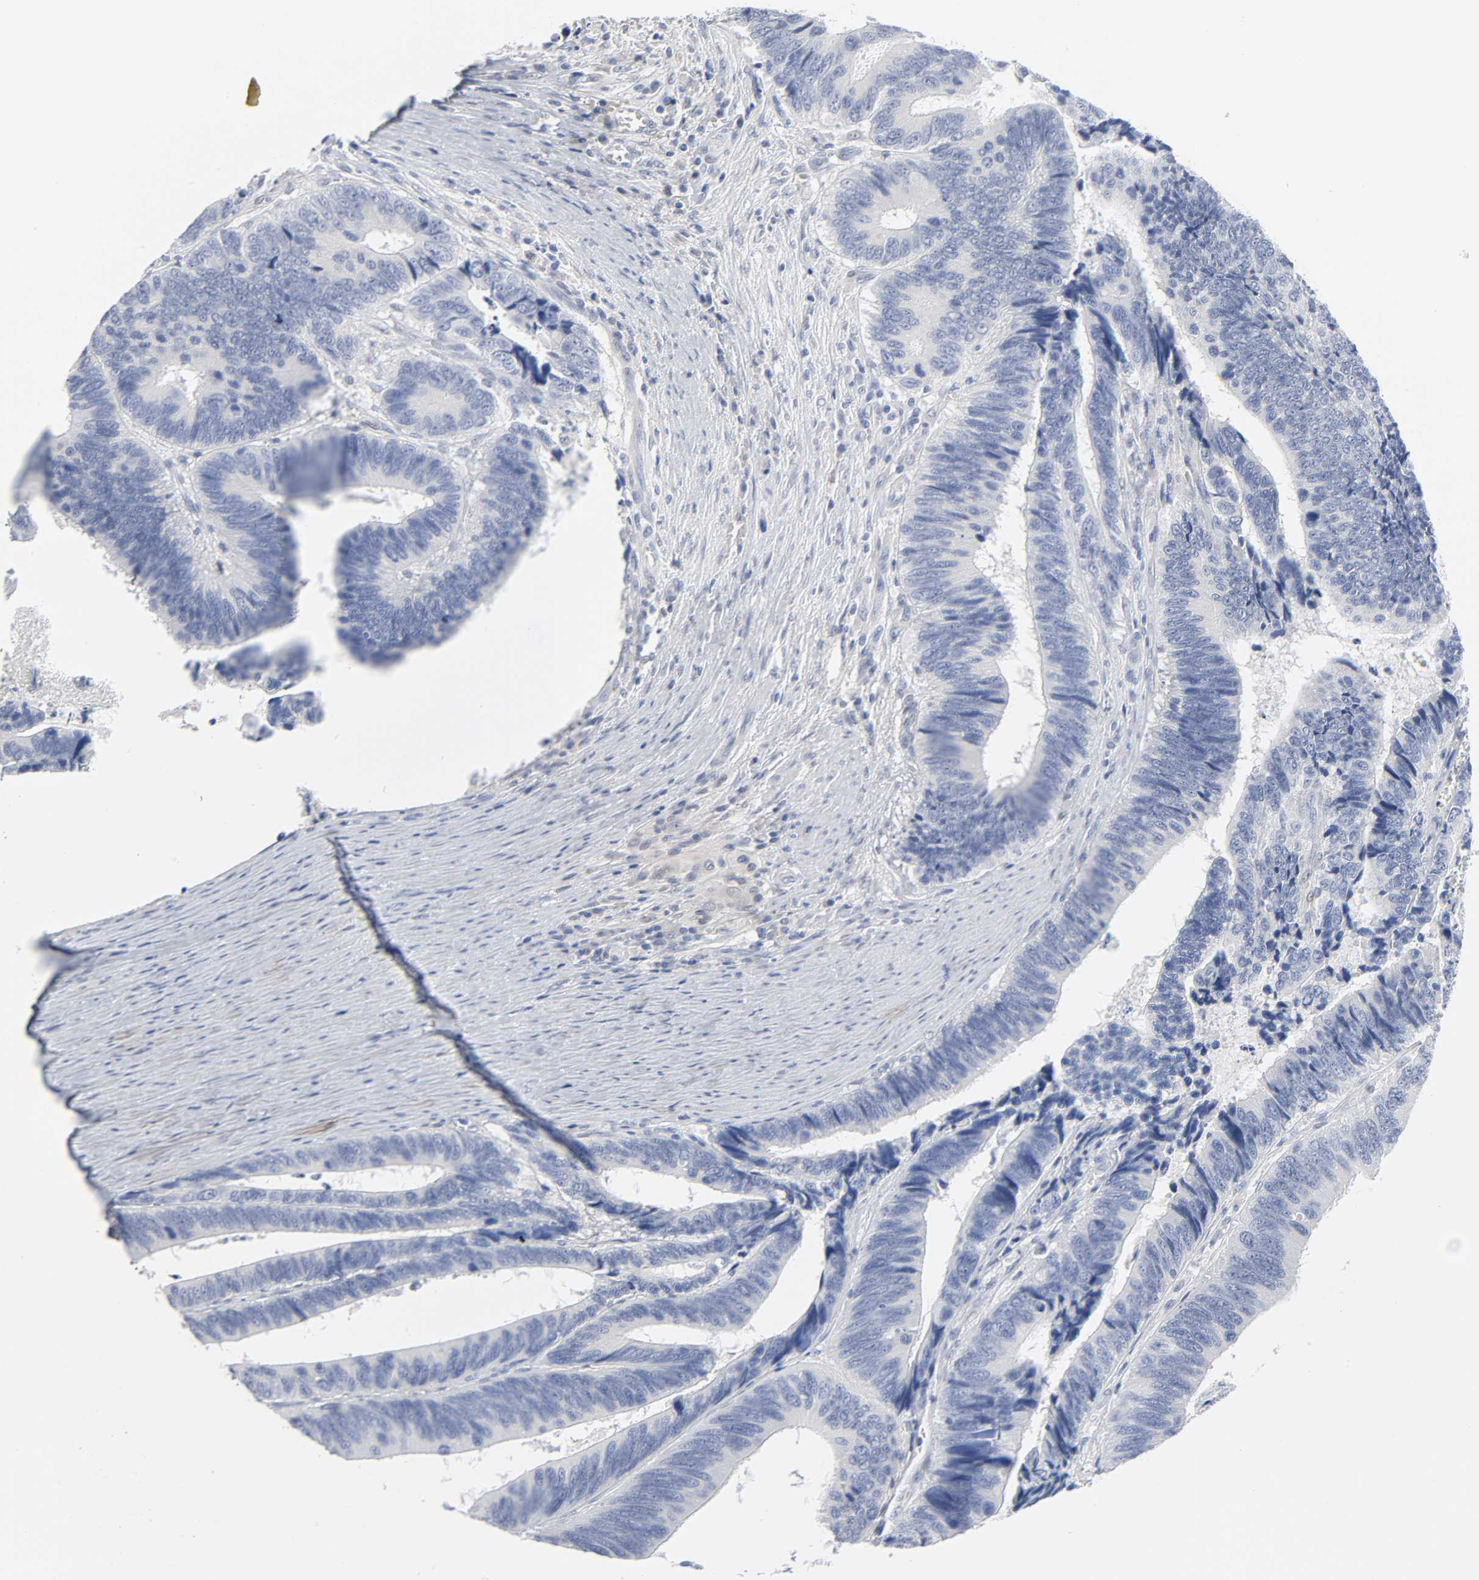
{"staining": {"intensity": "negative", "quantity": "none", "location": "none"}, "tissue": "colorectal cancer", "cell_type": "Tumor cells", "image_type": "cancer", "snomed": [{"axis": "morphology", "description": "Adenocarcinoma, NOS"}, {"axis": "topography", "description": "Colon"}], "caption": "Tumor cells show no significant protein staining in colorectal cancer (adenocarcinoma).", "gene": "SALL2", "patient": {"sex": "male", "age": 72}}